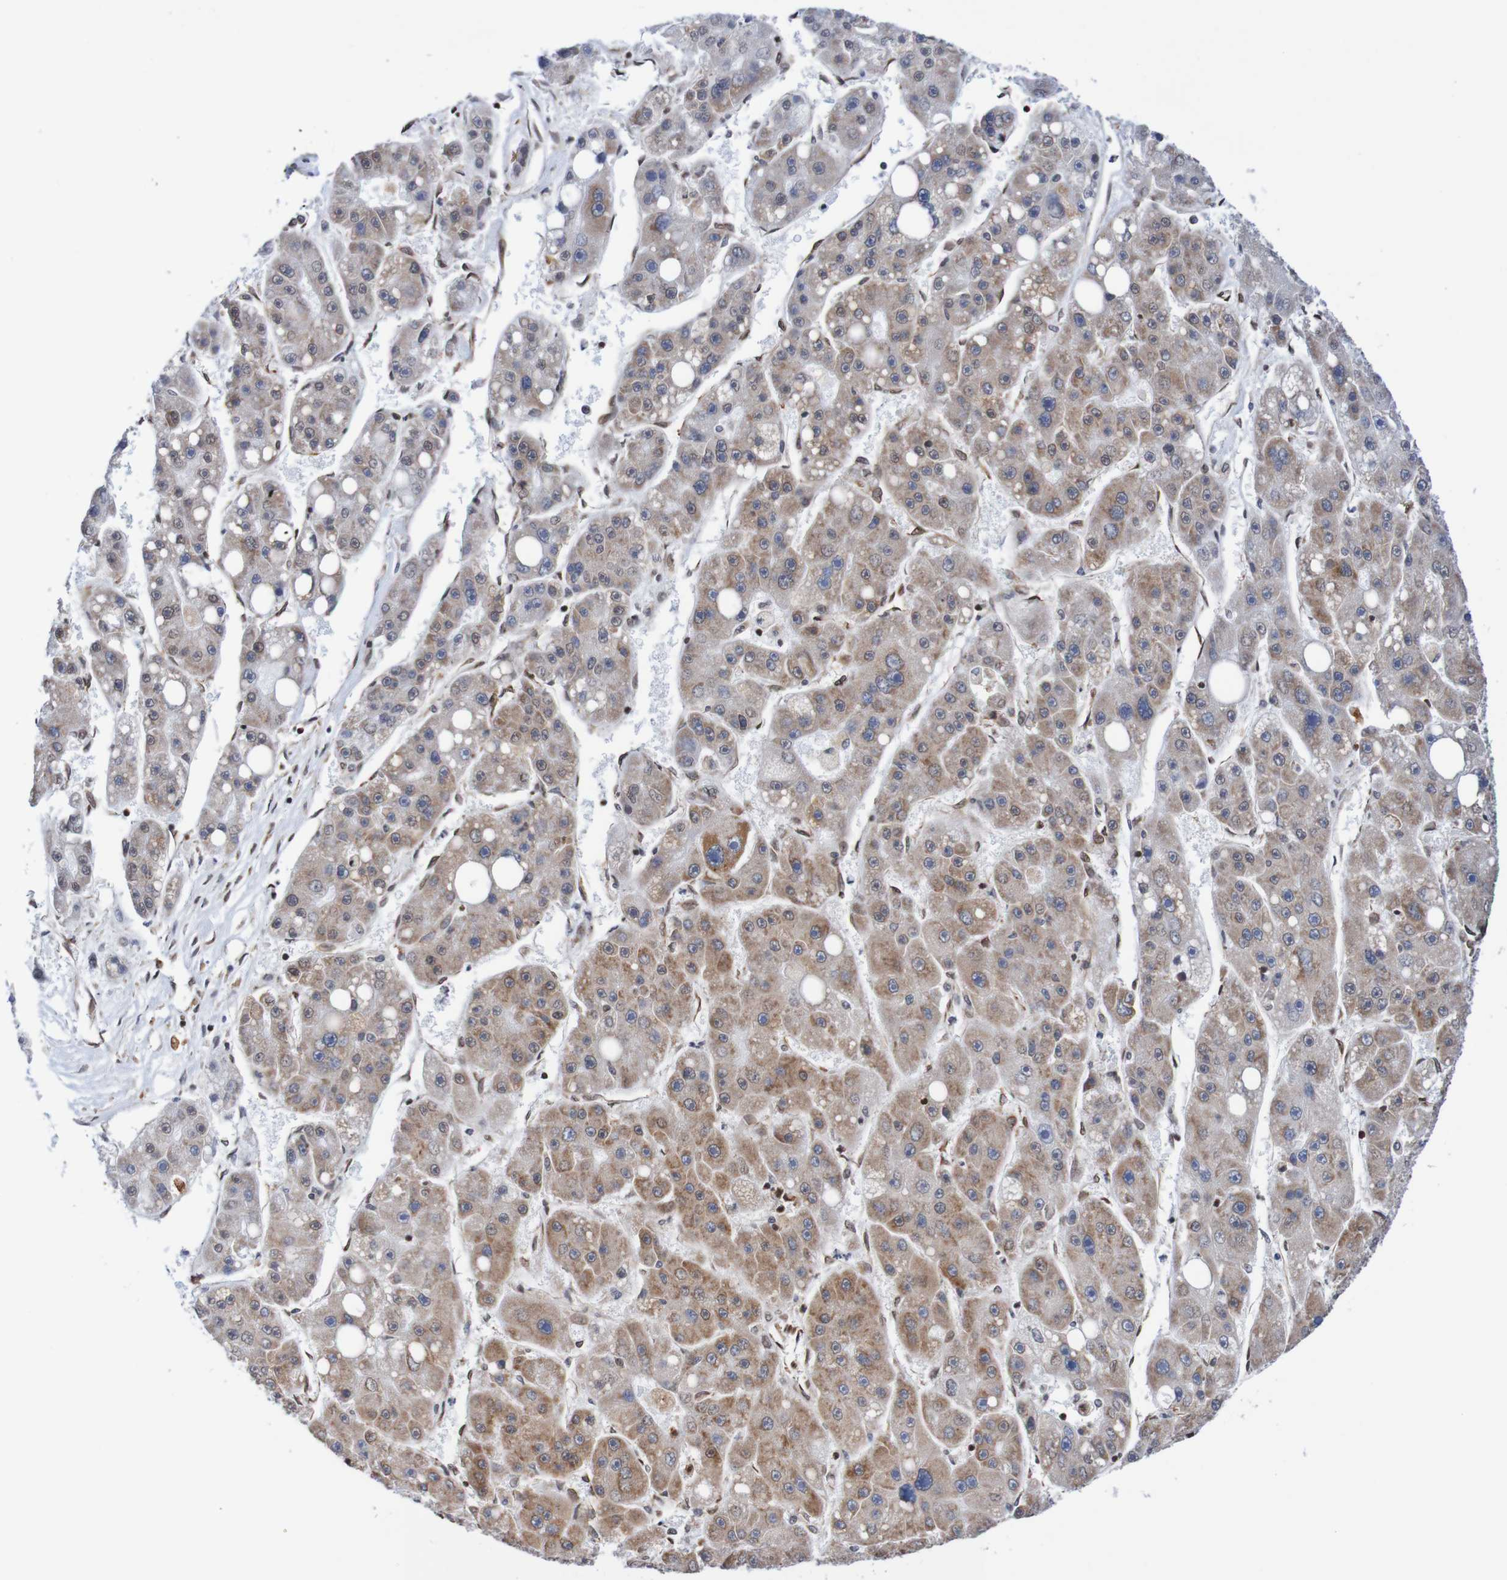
{"staining": {"intensity": "moderate", "quantity": "25%-75%", "location": "cytoplasmic/membranous"}, "tissue": "liver cancer", "cell_type": "Tumor cells", "image_type": "cancer", "snomed": [{"axis": "morphology", "description": "Carcinoma, Hepatocellular, NOS"}, {"axis": "topography", "description": "Liver"}], "caption": "An image of human liver hepatocellular carcinoma stained for a protein reveals moderate cytoplasmic/membranous brown staining in tumor cells. (Stains: DAB (3,3'-diaminobenzidine) in brown, nuclei in blue, Microscopy: brightfield microscopy at high magnification).", "gene": "TMEM109", "patient": {"sex": "female", "age": 61}}